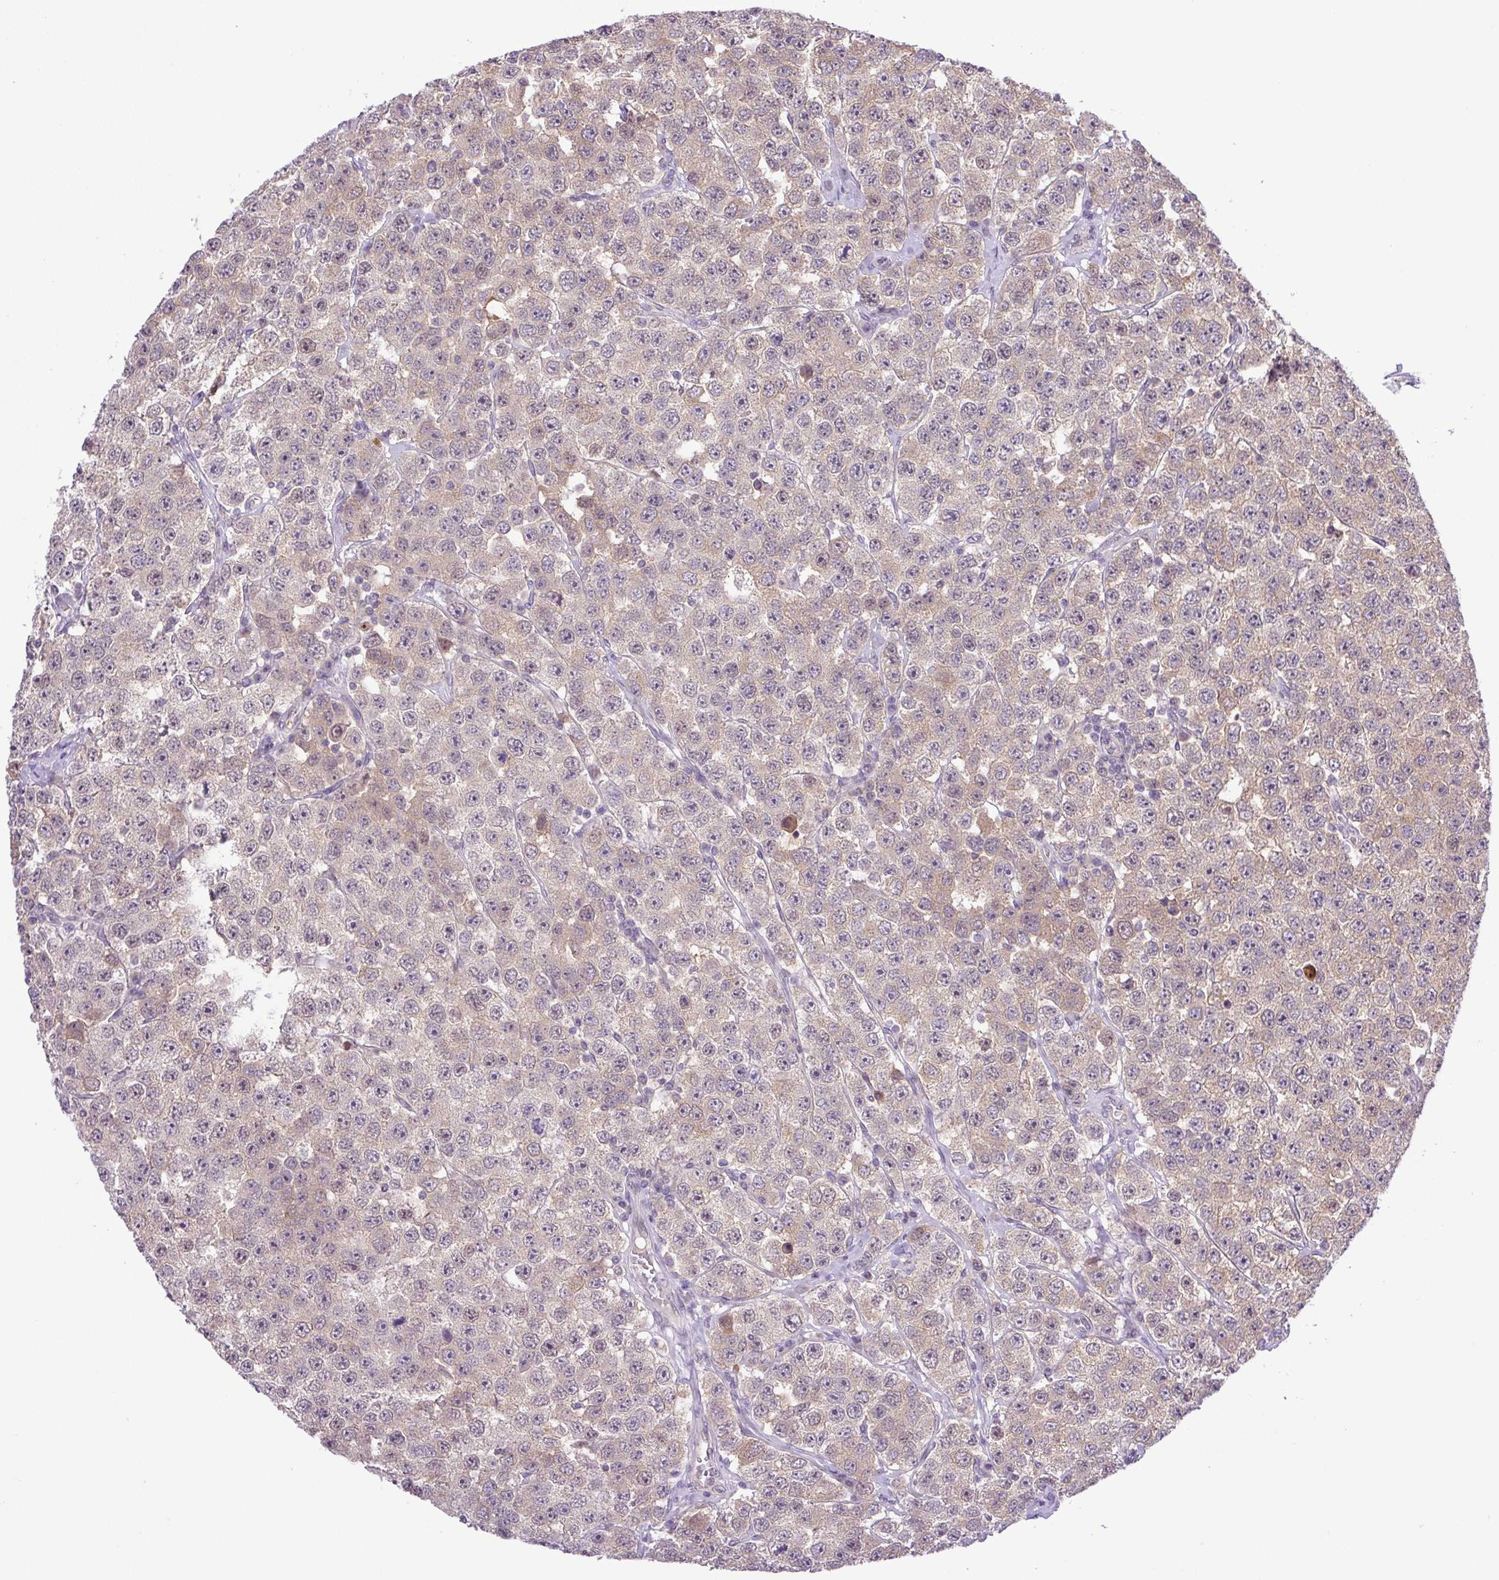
{"staining": {"intensity": "weak", "quantity": ">75%", "location": "cytoplasmic/membranous"}, "tissue": "testis cancer", "cell_type": "Tumor cells", "image_type": "cancer", "snomed": [{"axis": "morphology", "description": "Seminoma, NOS"}, {"axis": "topography", "description": "Testis"}], "caption": "IHC (DAB) staining of human testis cancer shows weak cytoplasmic/membranous protein staining in about >75% of tumor cells.", "gene": "SGTA", "patient": {"sex": "male", "age": 28}}